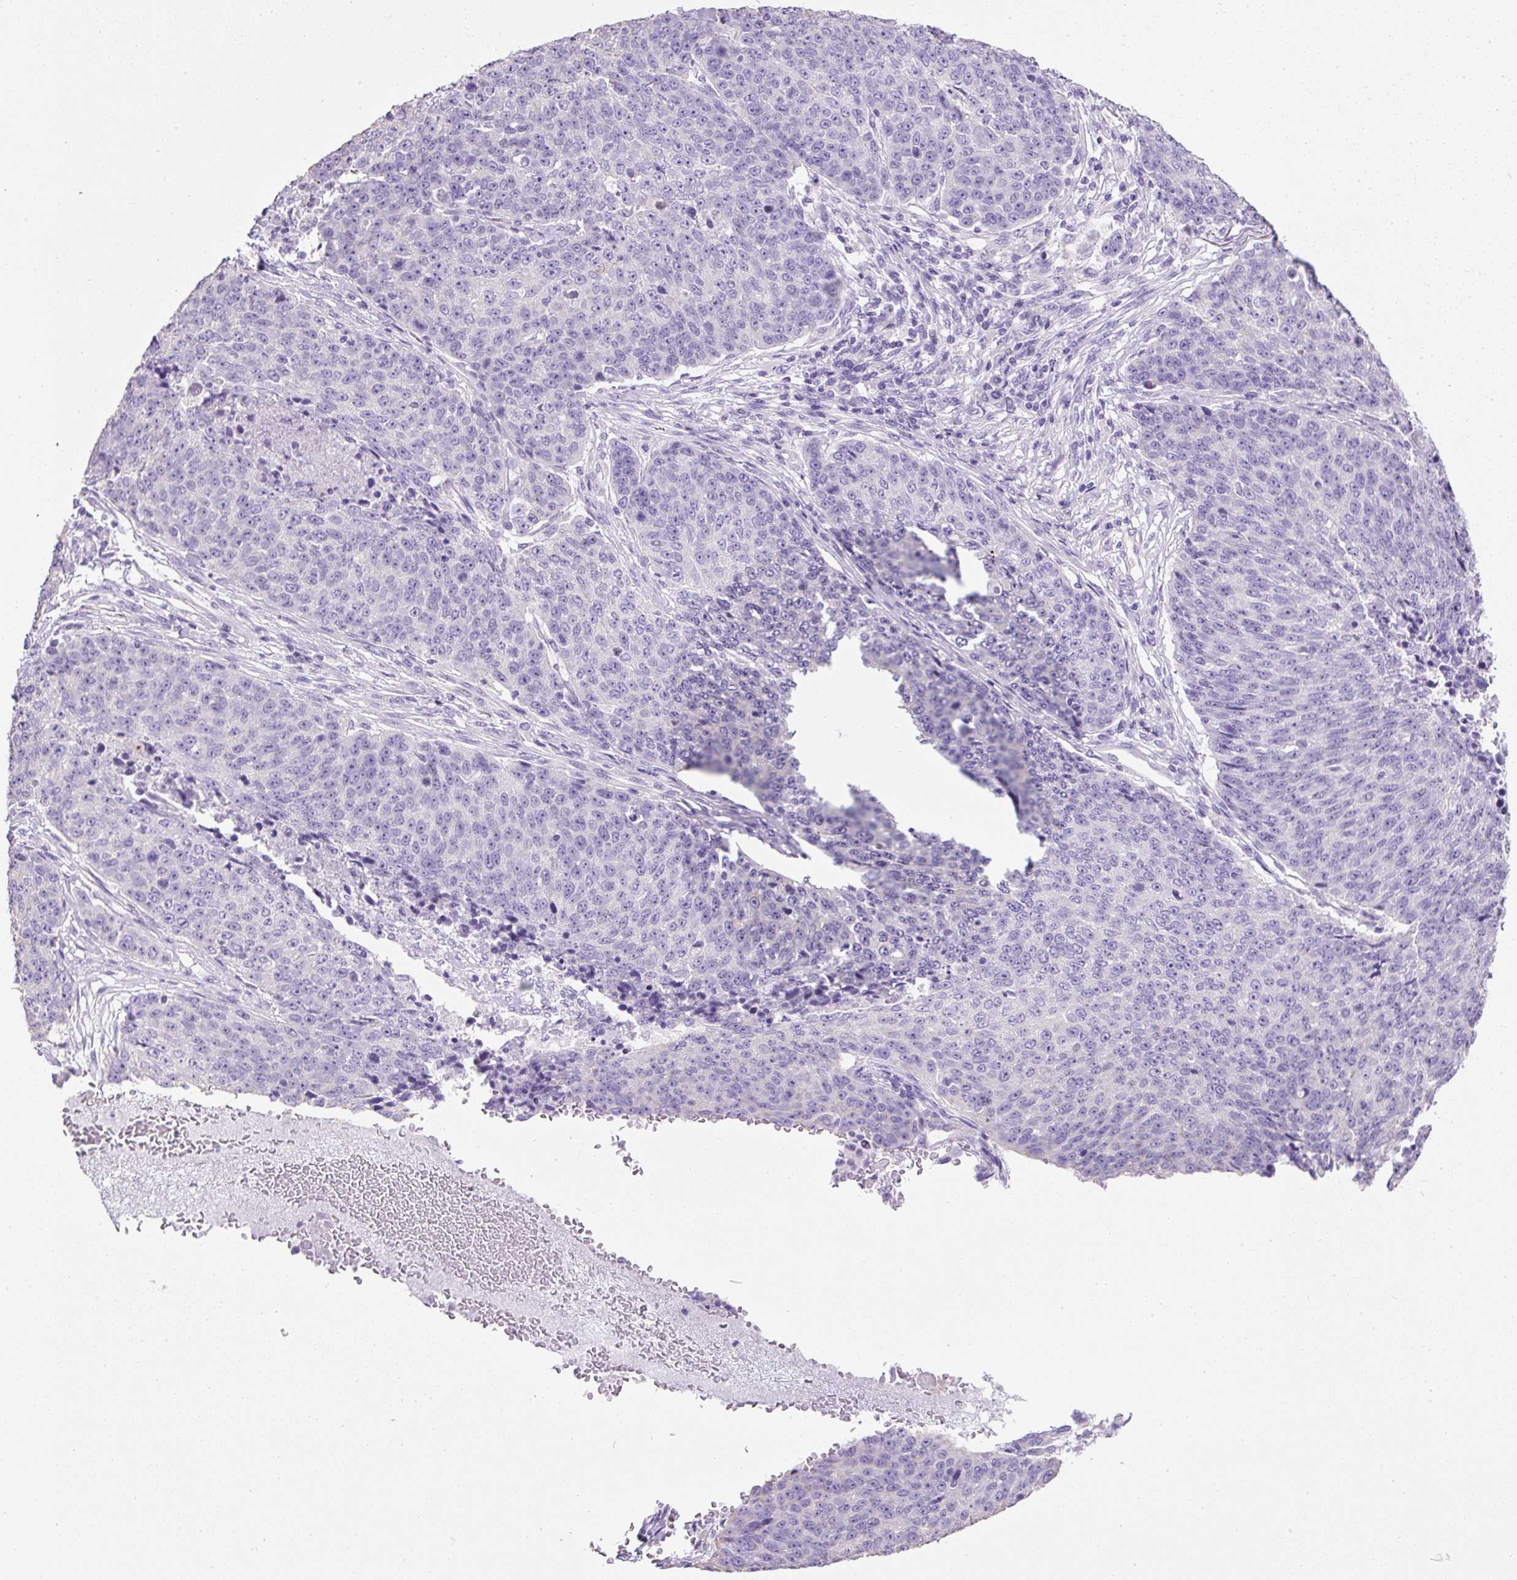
{"staining": {"intensity": "negative", "quantity": "none", "location": "none"}, "tissue": "lung cancer", "cell_type": "Tumor cells", "image_type": "cancer", "snomed": [{"axis": "morphology", "description": "Normal tissue, NOS"}, {"axis": "morphology", "description": "Squamous cell carcinoma, NOS"}, {"axis": "topography", "description": "Lymph node"}, {"axis": "topography", "description": "Lung"}], "caption": "A high-resolution micrograph shows immunohistochemistry (IHC) staining of lung cancer (squamous cell carcinoma), which exhibits no significant staining in tumor cells.", "gene": "C2CD4C", "patient": {"sex": "male", "age": 66}}